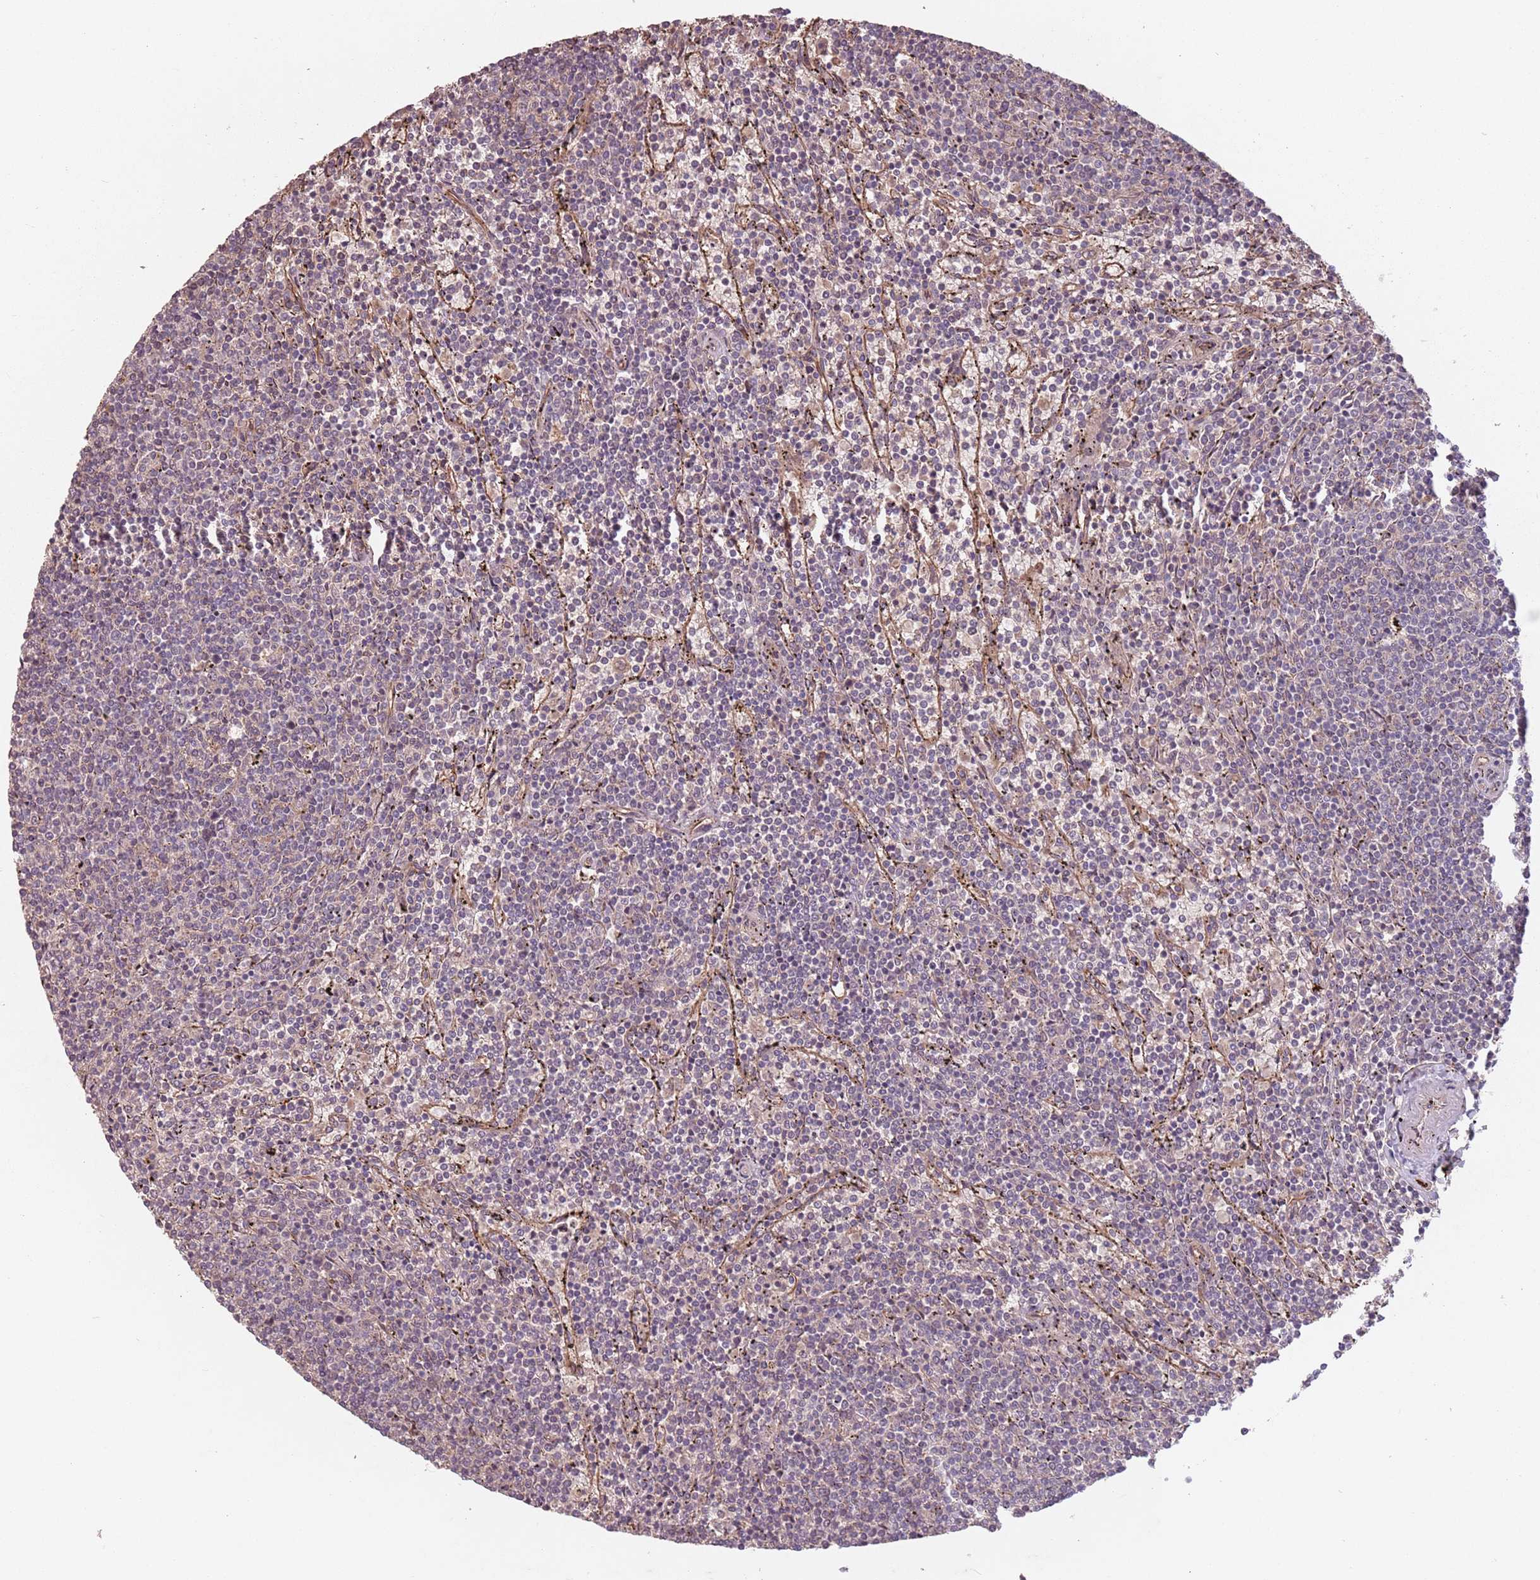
{"staining": {"intensity": "negative", "quantity": "none", "location": "none"}, "tissue": "lymphoma", "cell_type": "Tumor cells", "image_type": "cancer", "snomed": [{"axis": "morphology", "description": "Malignant lymphoma, non-Hodgkin's type, Low grade"}, {"axis": "topography", "description": "Spleen"}], "caption": "Immunohistochemistry micrograph of neoplastic tissue: lymphoma stained with DAB shows no significant protein positivity in tumor cells. (Stains: DAB IHC with hematoxylin counter stain, Microscopy: brightfield microscopy at high magnification).", "gene": "GPR180", "patient": {"sex": "female", "age": 50}}